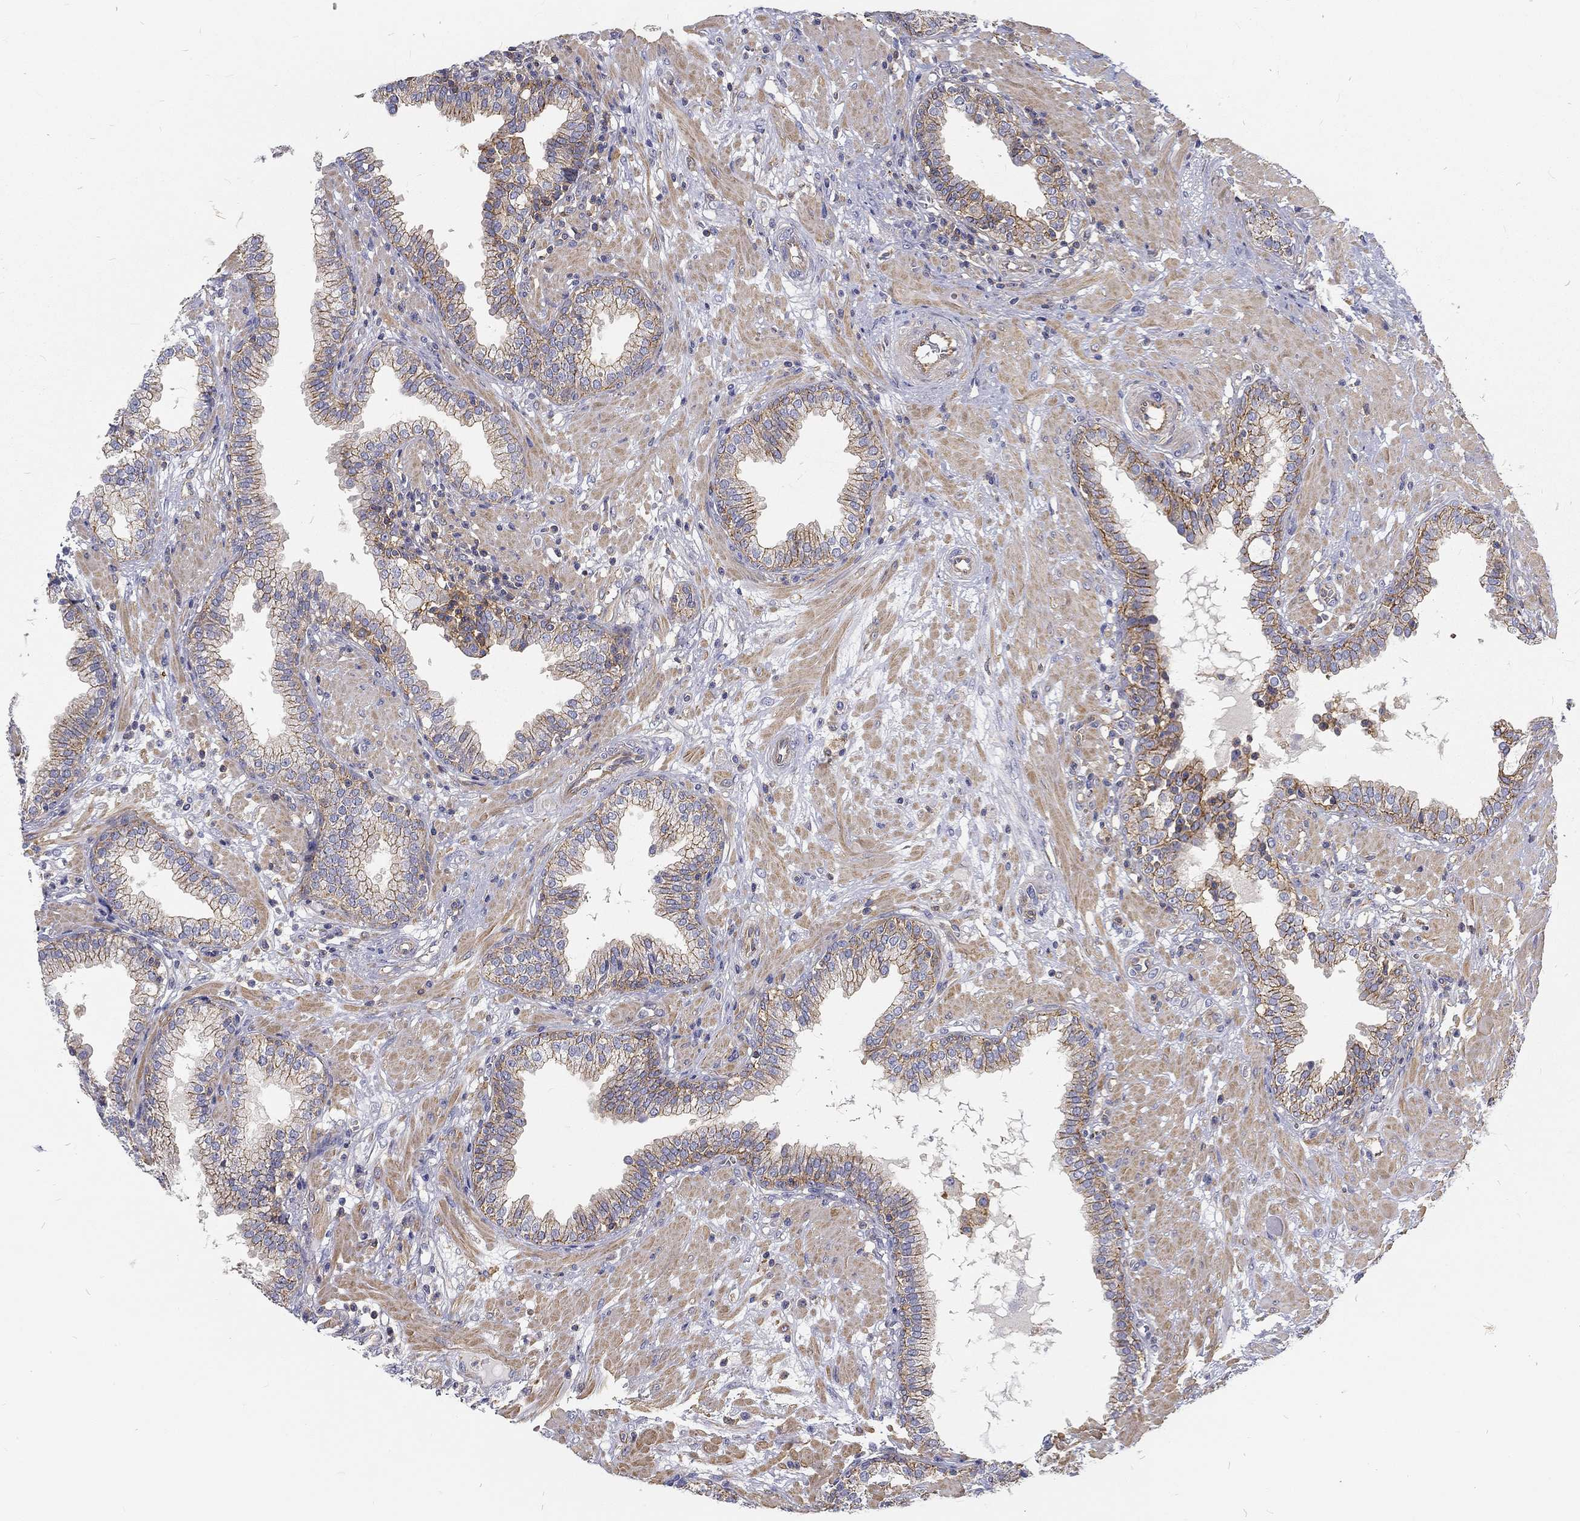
{"staining": {"intensity": "moderate", "quantity": "25%-75%", "location": "cytoplasmic/membranous"}, "tissue": "prostate", "cell_type": "Glandular cells", "image_type": "normal", "snomed": [{"axis": "morphology", "description": "Normal tissue, NOS"}, {"axis": "topography", "description": "Prostate"}], "caption": "Immunohistochemical staining of benign prostate exhibits medium levels of moderate cytoplasmic/membranous expression in about 25%-75% of glandular cells. (Brightfield microscopy of DAB IHC at high magnification).", "gene": "MTMR11", "patient": {"sex": "male", "age": 64}}